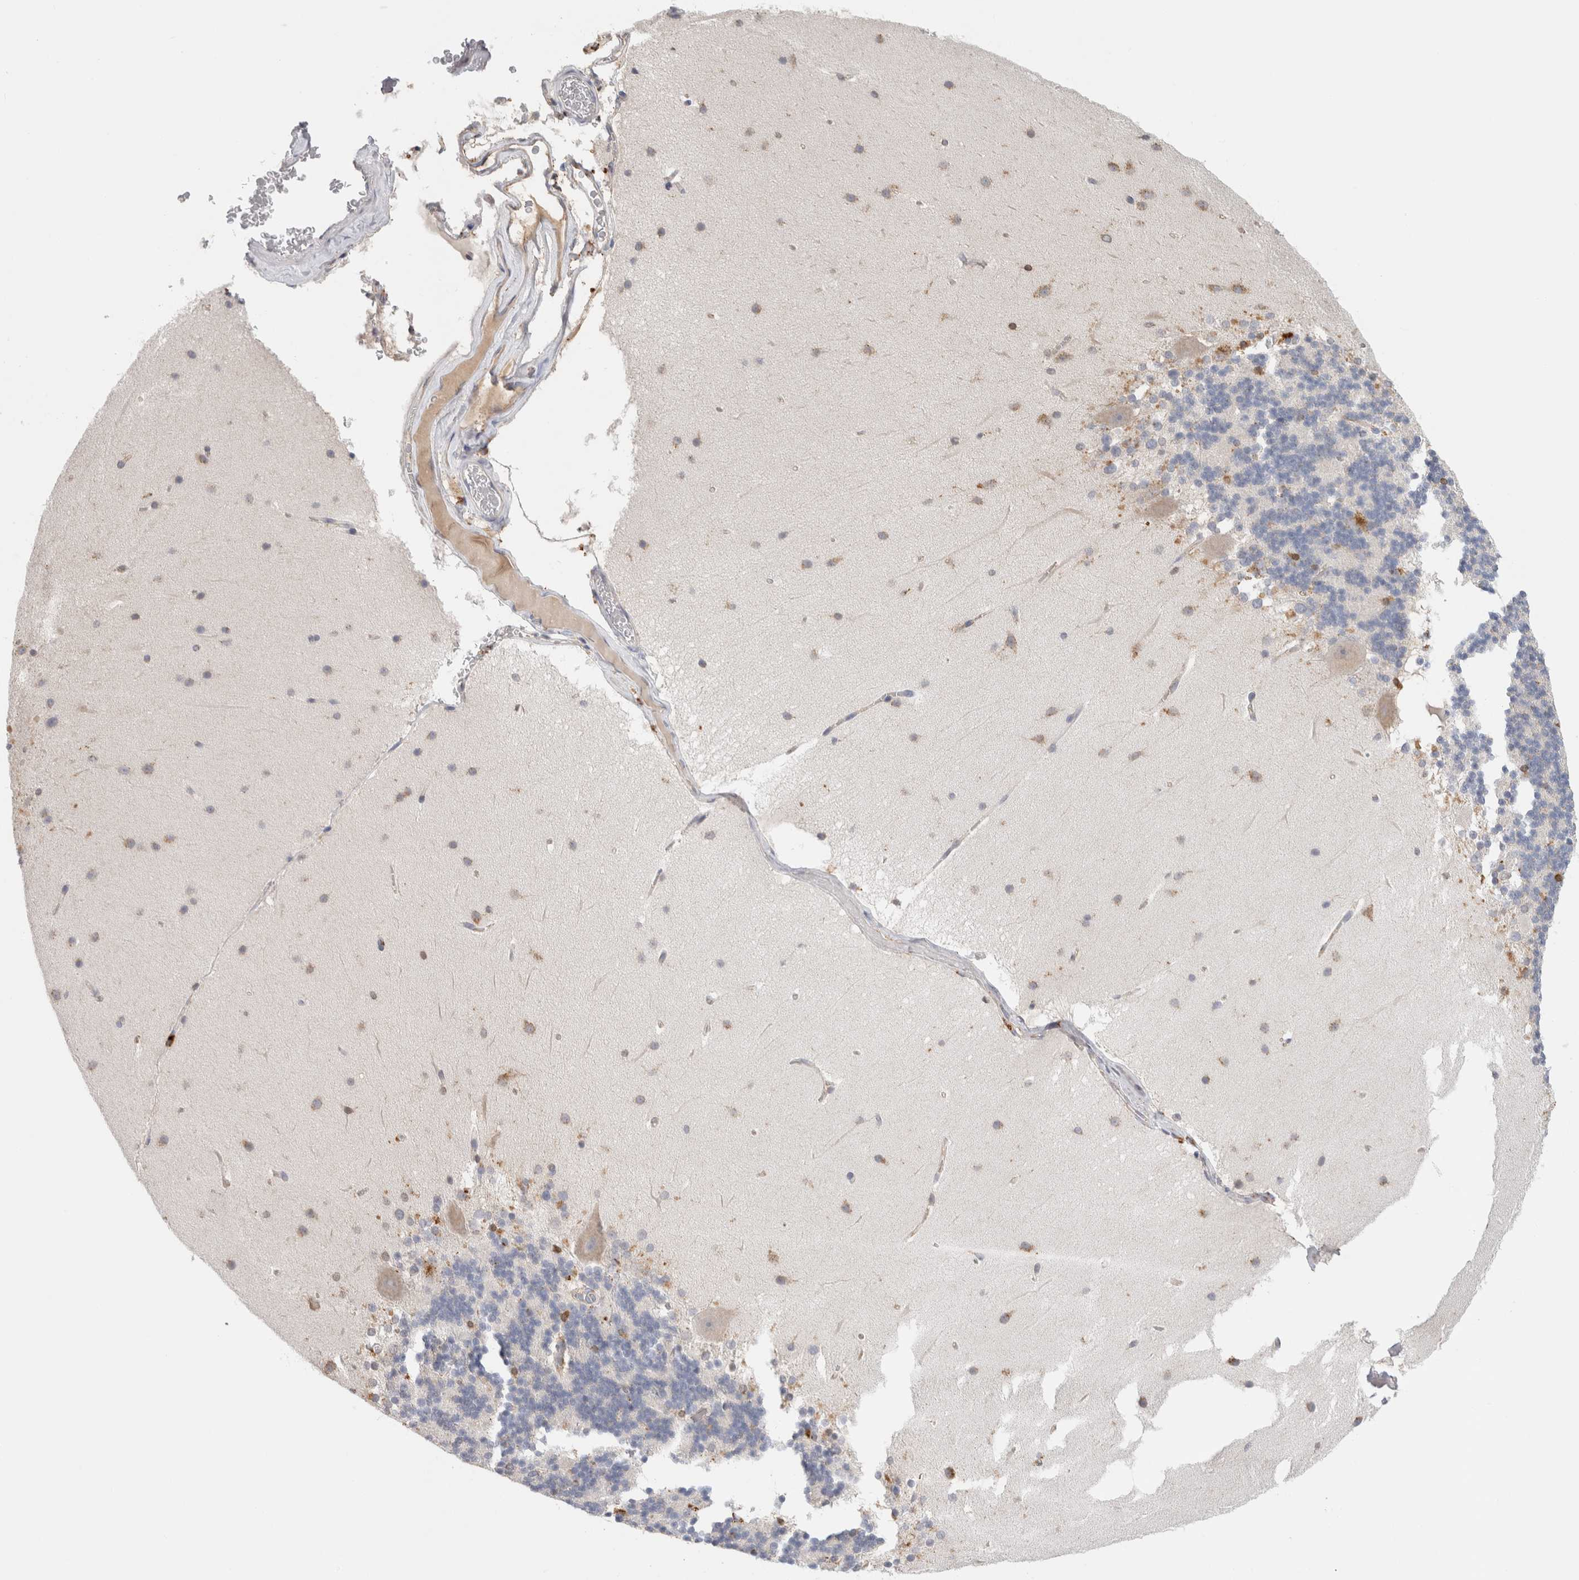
{"staining": {"intensity": "negative", "quantity": "none", "location": "none"}, "tissue": "cerebellum", "cell_type": "Cells in granular layer", "image_type": "normal", "snomed": [{"axis": "morphology", "description": "Normal tissue, NOS"}, {"axis": "topography", "description": "Cerebellum"}], "caption": "Protein analysis of normal cerebellum displays no significant positivity in cells in granular layer.", "gene": "GNS", "patient": {"sex": "female", "age": 19}}